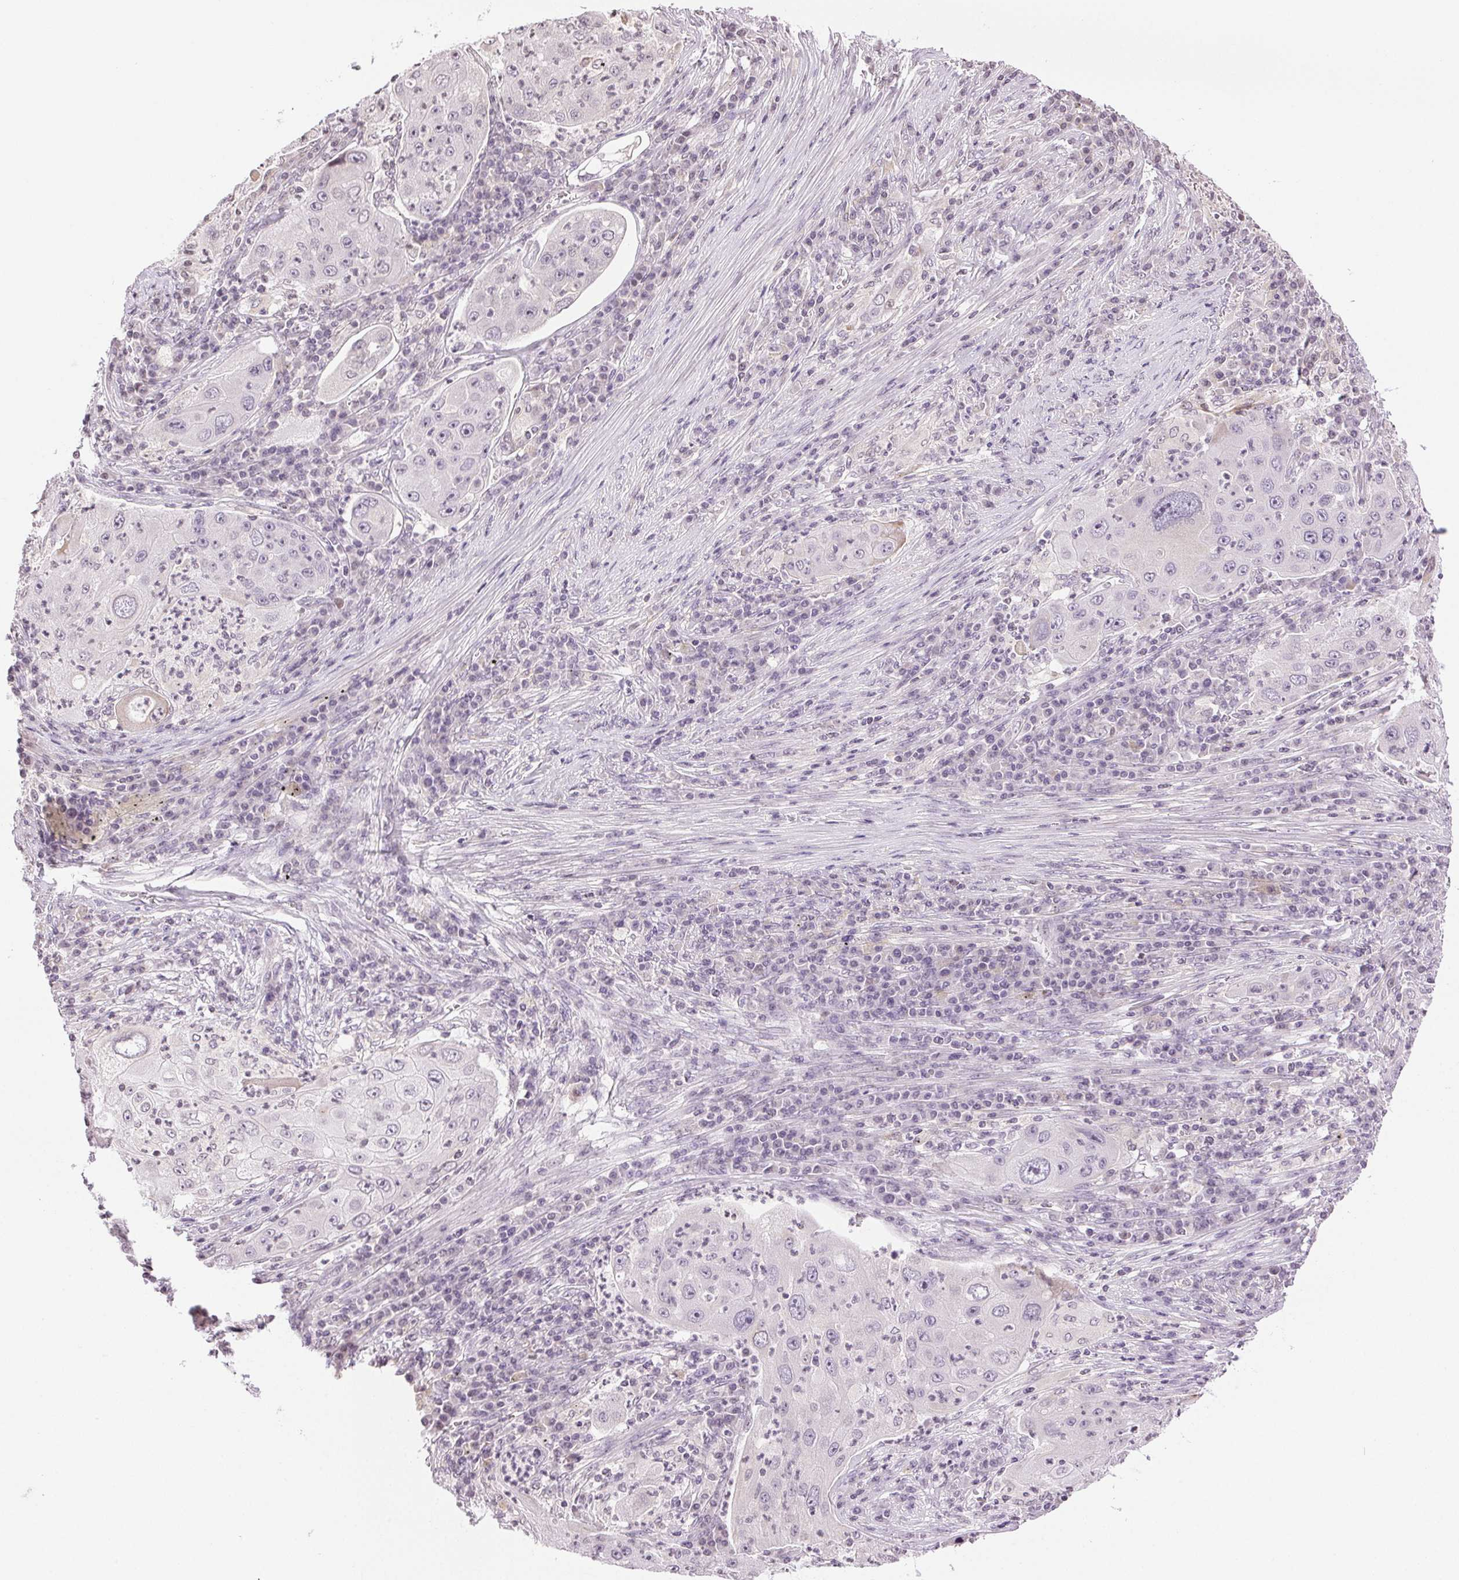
{"staining": {"intensity": "negative", "quantity": "none", "location": "none"}, "tissue": "lung cancer", "cell_type": "Tumor cells", "image_type": "cancer", "snomed": [{"axis": "morphology", "description": "Squamous cell carcinoma, NOS"}, {"axis": "topography", "description": "Lung"}], "caption": "An IHC micrograph of lung squamous cell carcinoma is shown. There is no staining in tumor cells of lung squamous cell carcinoma.", "gene": "TNNT3", "patient": {"sex": "female", "age": 59}}